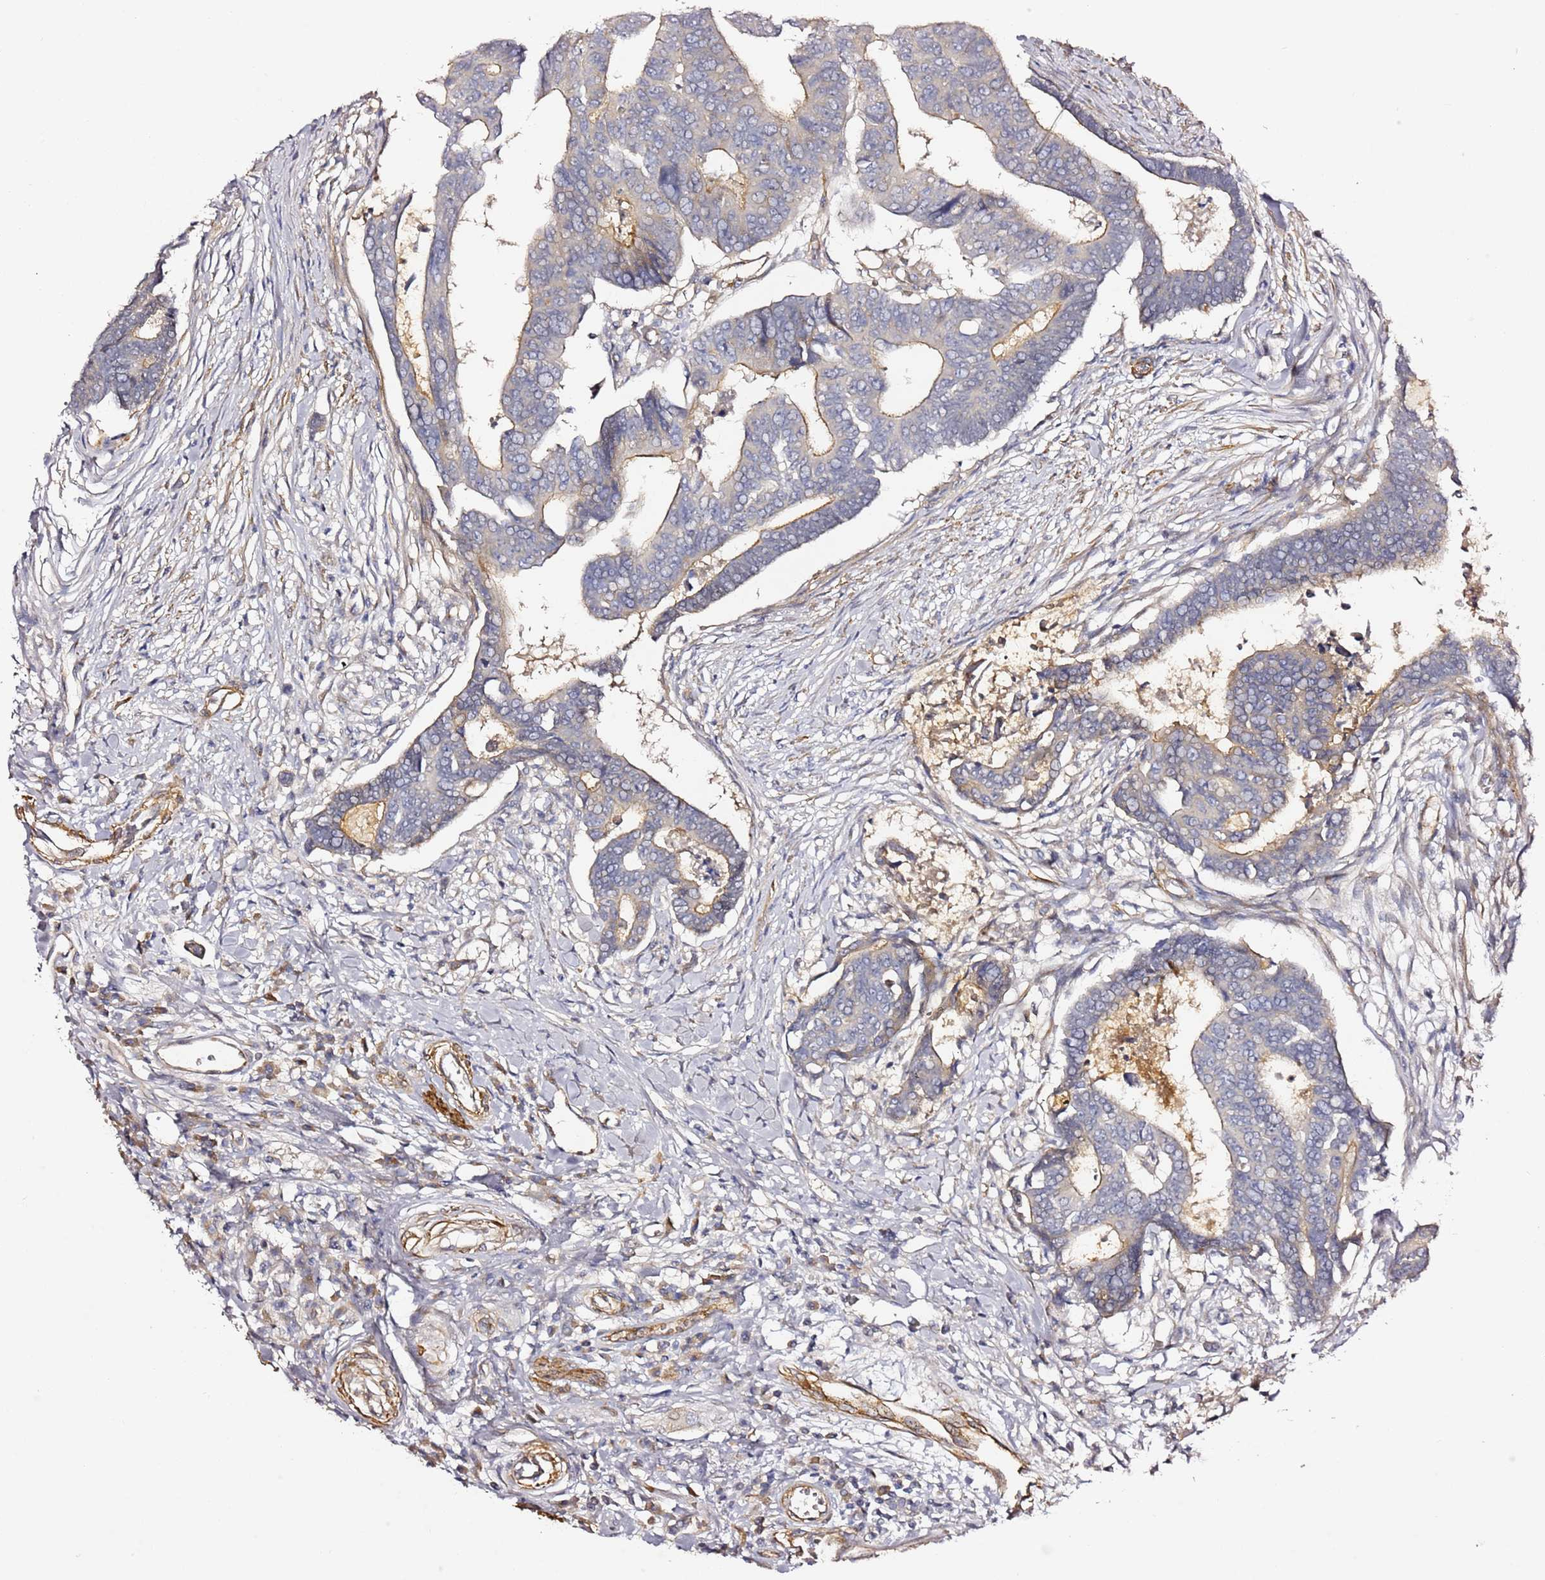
{"staining": {"intensity": "weak", "quantity": "25%-75%", "location": "cytoplasmic/membranous"}, "tissue": "colorectal cancer", "cell_type": "Tumor cells", "image_type": "cancer", "snomed": [{"axis": "morphology", "description": "Adenocarcinoma, NOS"}, {"axis": "topography", "description": "Rectum"}], "caption": "Brown immunohistochemical staining in colorectal cancer (adenocarcinoma) displays weak cytoplasmic/membranous staining in about 25%-75% of tumor cells.", "gene": "EPS8L1", "patient": {"sex": "female", "age": 65}}